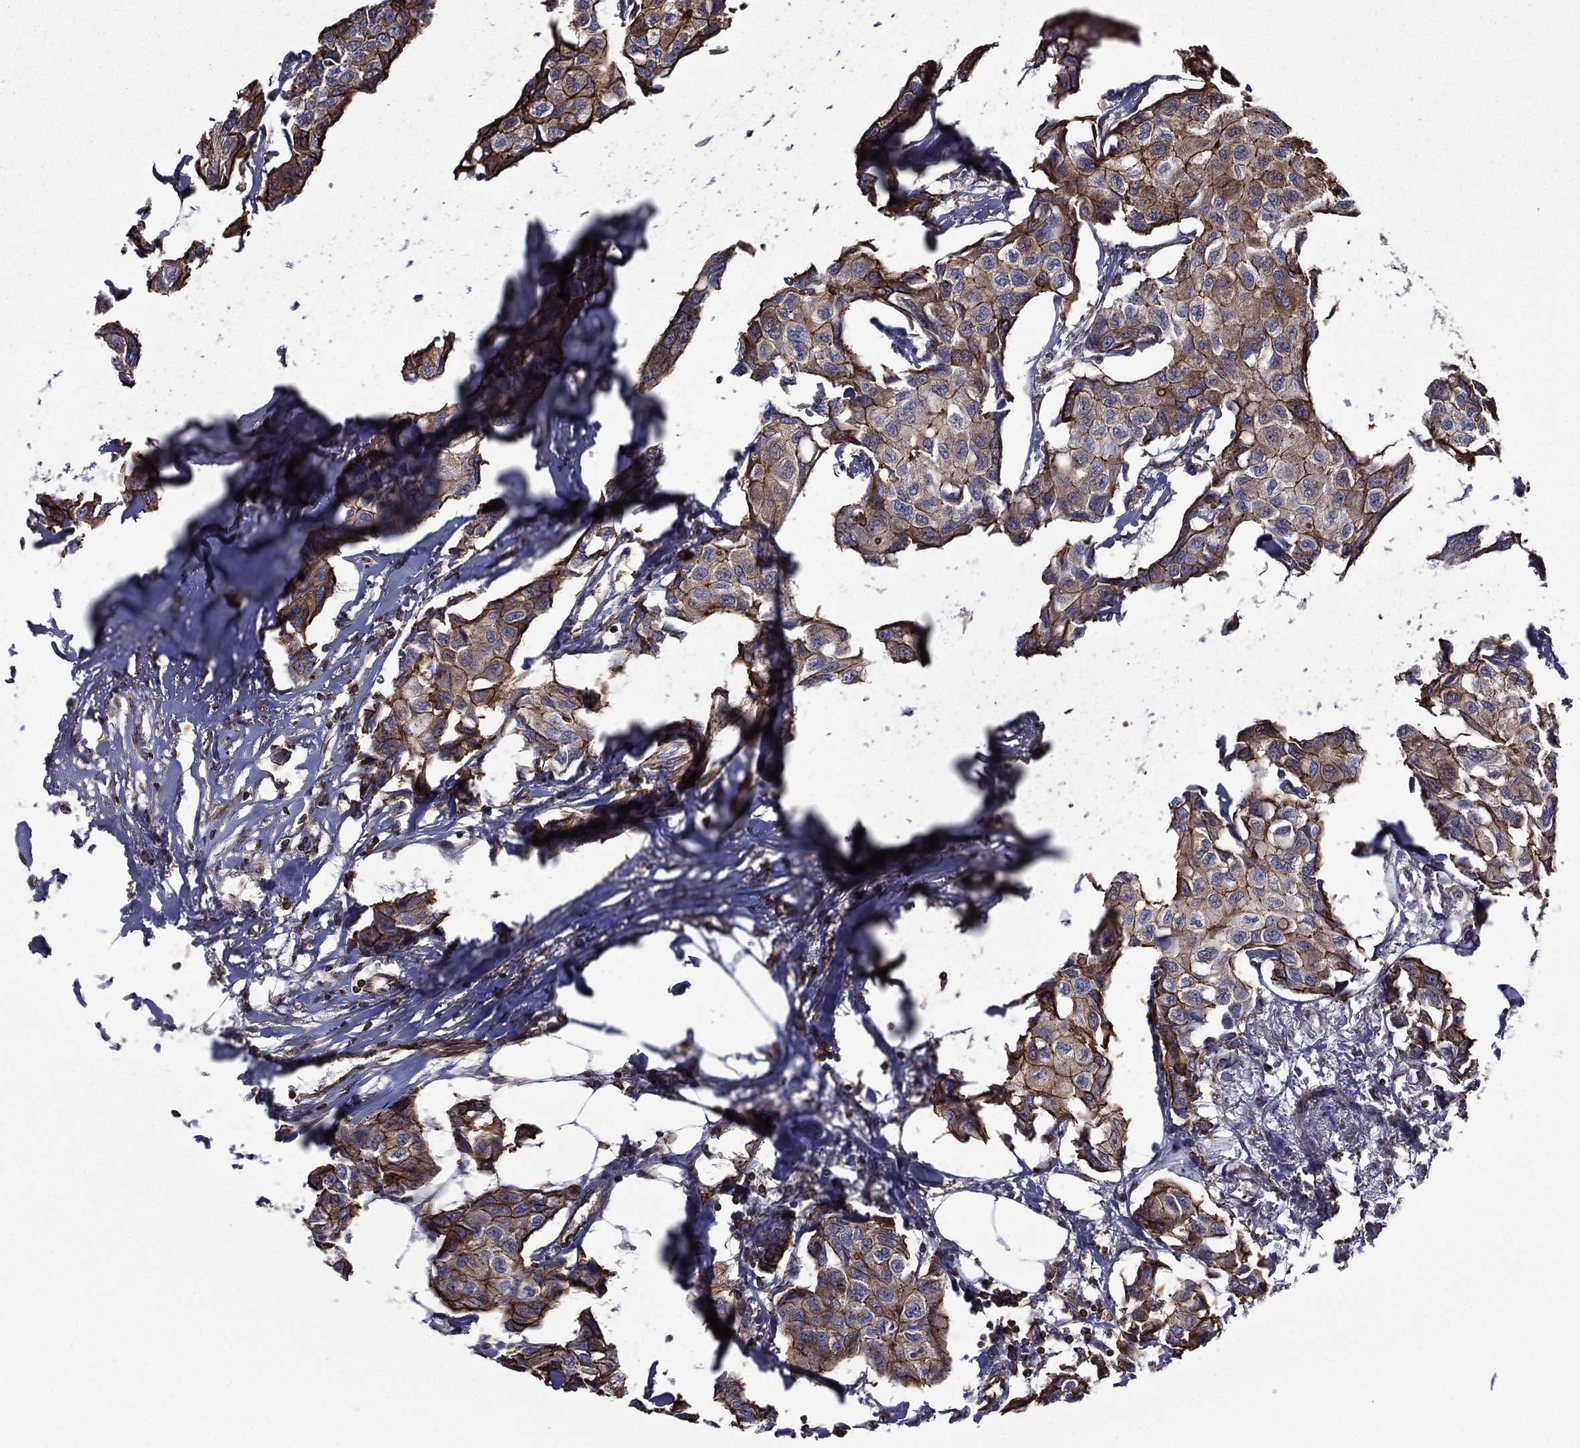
{"staining": {"intensity": "strong", "quantity": "25%-75%", "location": "cytoplasmic/membranous"}, "tissue": "breast cancer", "cell_type": "Tumor cells", "image_type": "cancer", "snomed": [{"axis": "morphology", "description": "Duct carcinoma"}, {"axis": "topography", "description": "Breast"}], "caption": "Immunohistochemistry micrograph of breast cancer (infiltrating ductal carcinoma) stained for a protein (brown), which shows high levels of strong cytoplasmic/membranous staining in approximately 25%-75% of tumor cells.", "gene": "PLPP3", "patient": {"sex": "female", "age": 80}}